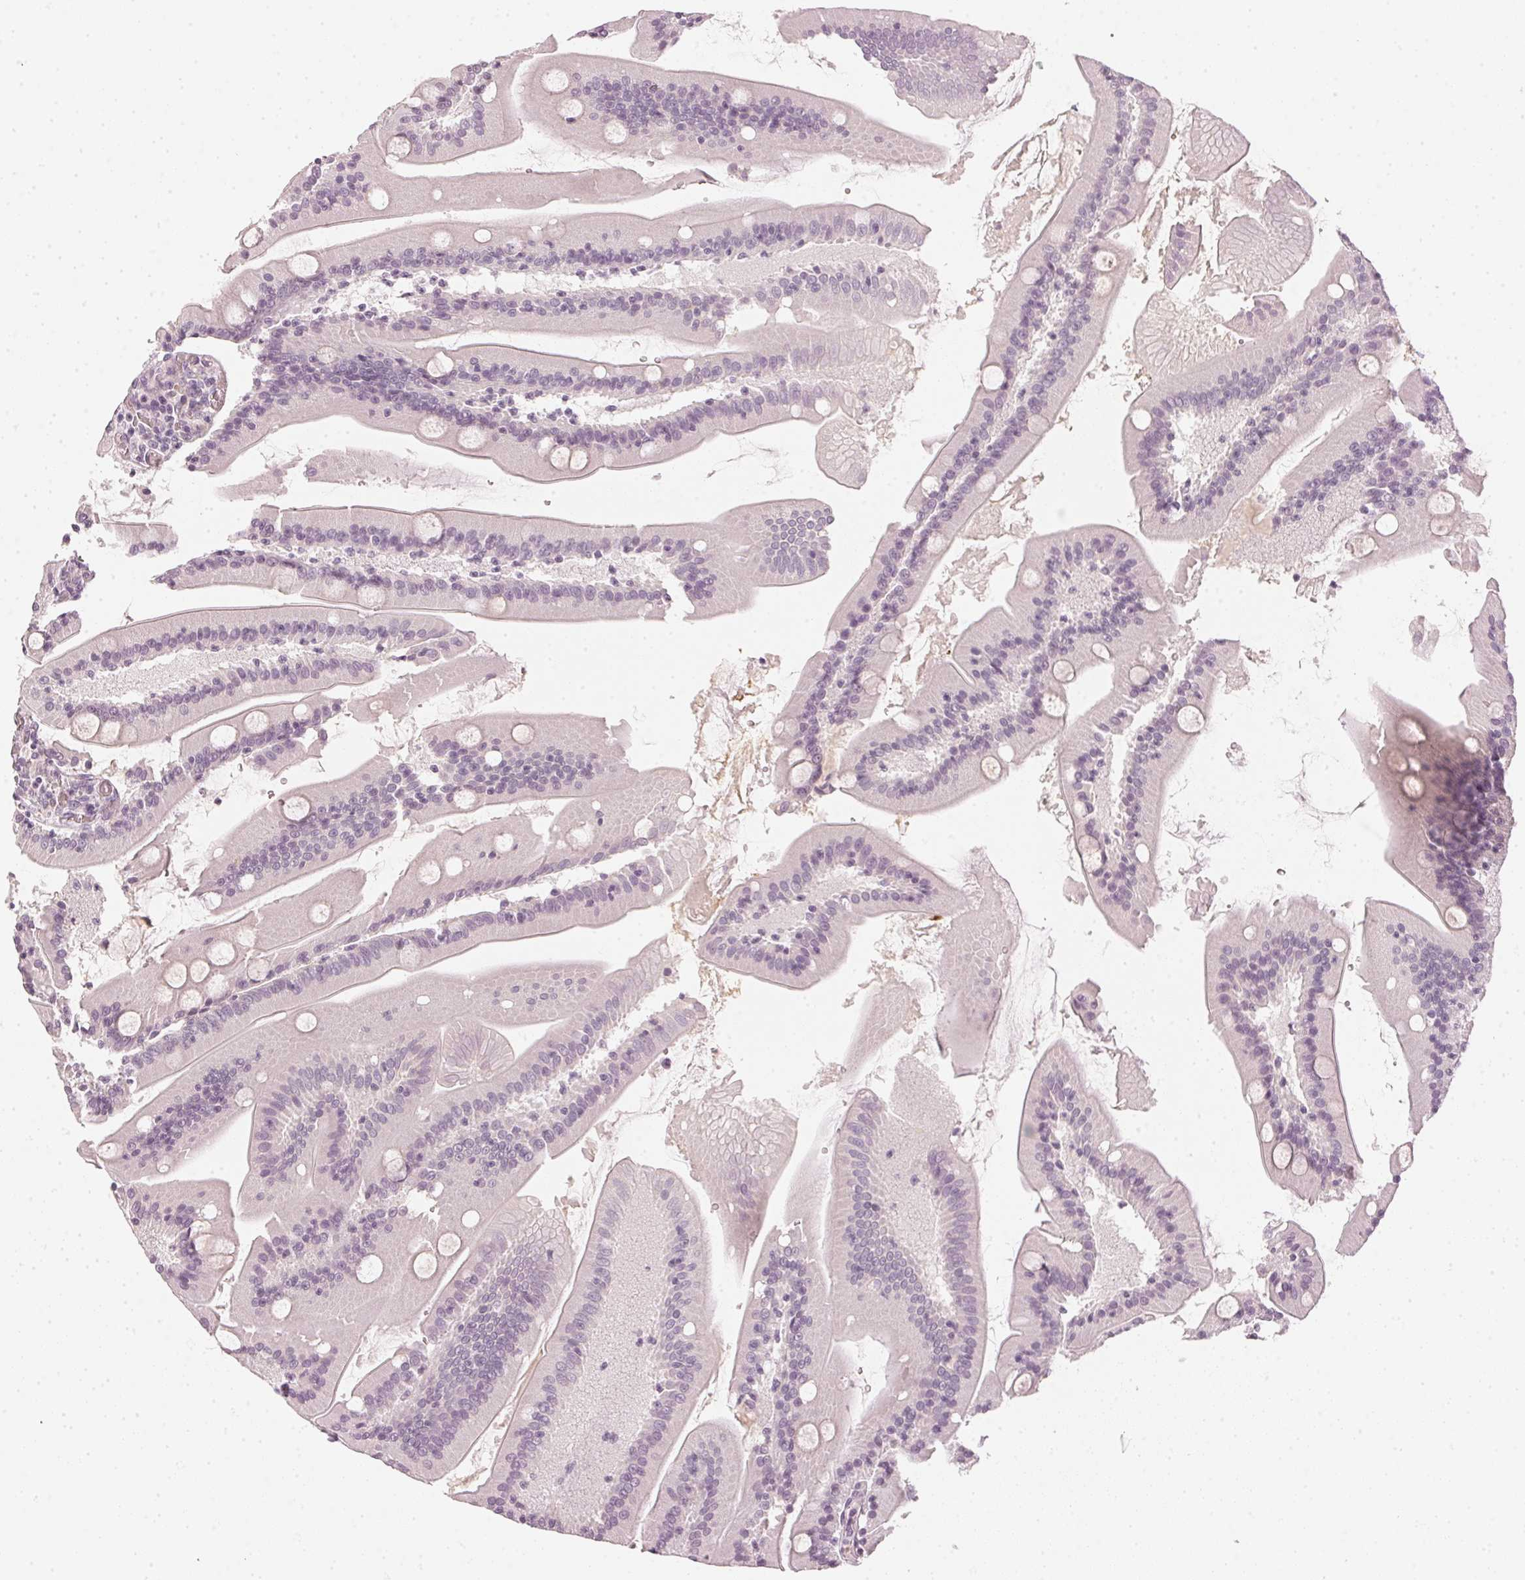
{"staining": {"intensity": "negative", "quantity": "none", "location": "none"}, "tissue": "small intestine", "cell_type": "Glandular cells", "image_type": "normal", "snomed": [{"axis": "morphology", "description": "Normal tissue, NOS"}, {"axis": "topography", "description": "Small intestine"}], "caption": "Immunohistochemistry (IHC) image of benign small intestine: human small intestine stained with DAB (3,3'-diaminobenzidine) shows no significant protein positivity in glandular cells. Brightfield microscopy of IHC stained with DAB (brown) and hematoxylin (blue), captured at high magnification.", "gene": "APLP1", "patient": {"sex": "male", "age": 37}}